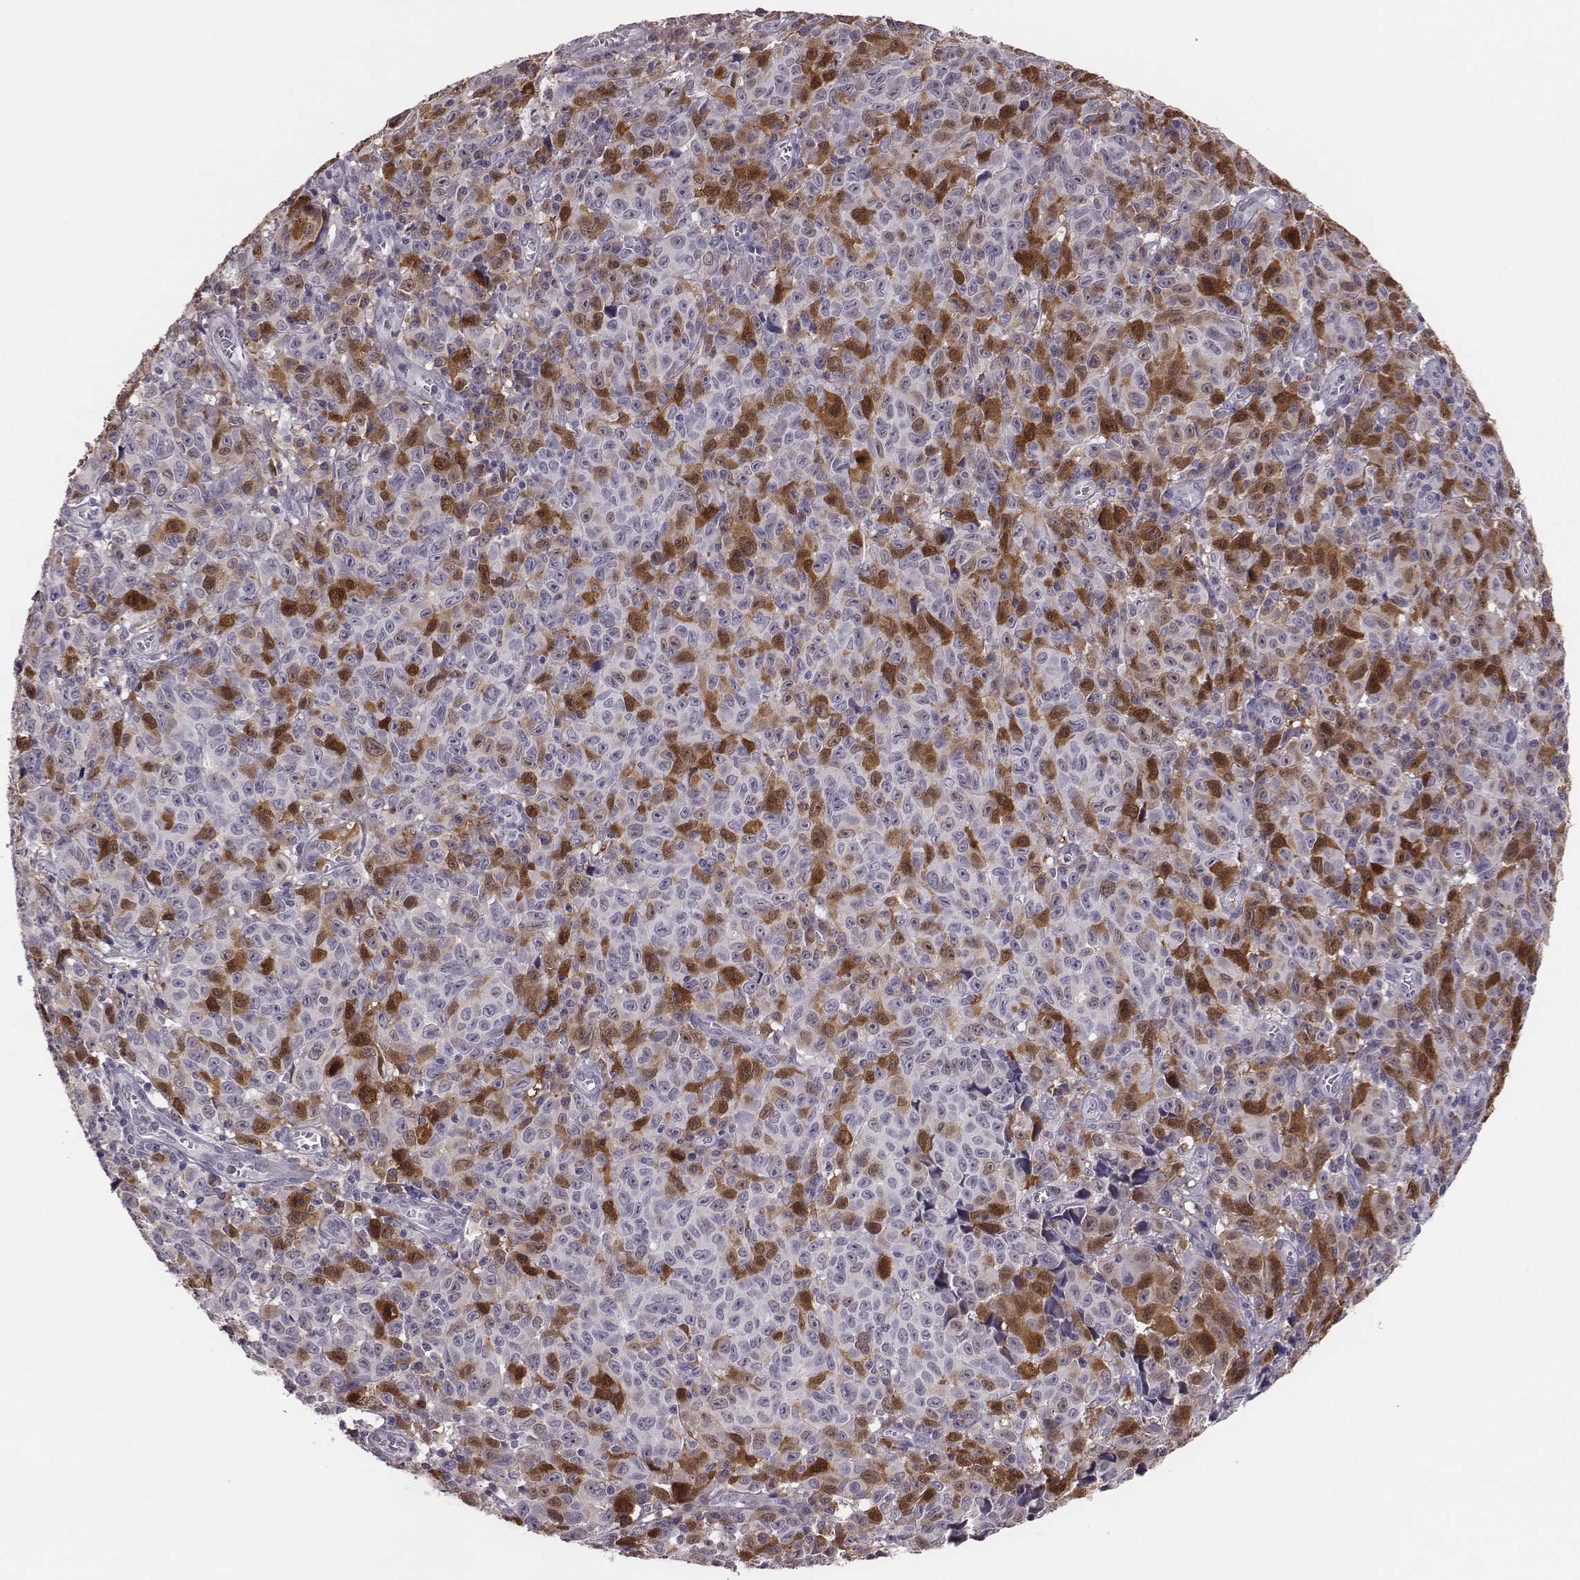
{"staining": {"intensity": "strong", "quantity": "<25%", "location": "cytoplasmic/membranous,nuclear"}, "tissue": "melanoma", "cell_type": "Tumor cells", "image_type": "cancer", "snomed": [{"axis": "morphology", "description": "Malignant melanoma, NOS"}, {"axis": "topography", "description": "Vulva, labia, clitoris and Bartholin´s gland, NO"}], "caption": "Human malignant melanoma stained with a protein marker demonstrates strong staining in tumor cells.", "gene": "PBK", "patient": {"sex": "female", "age": 75}}